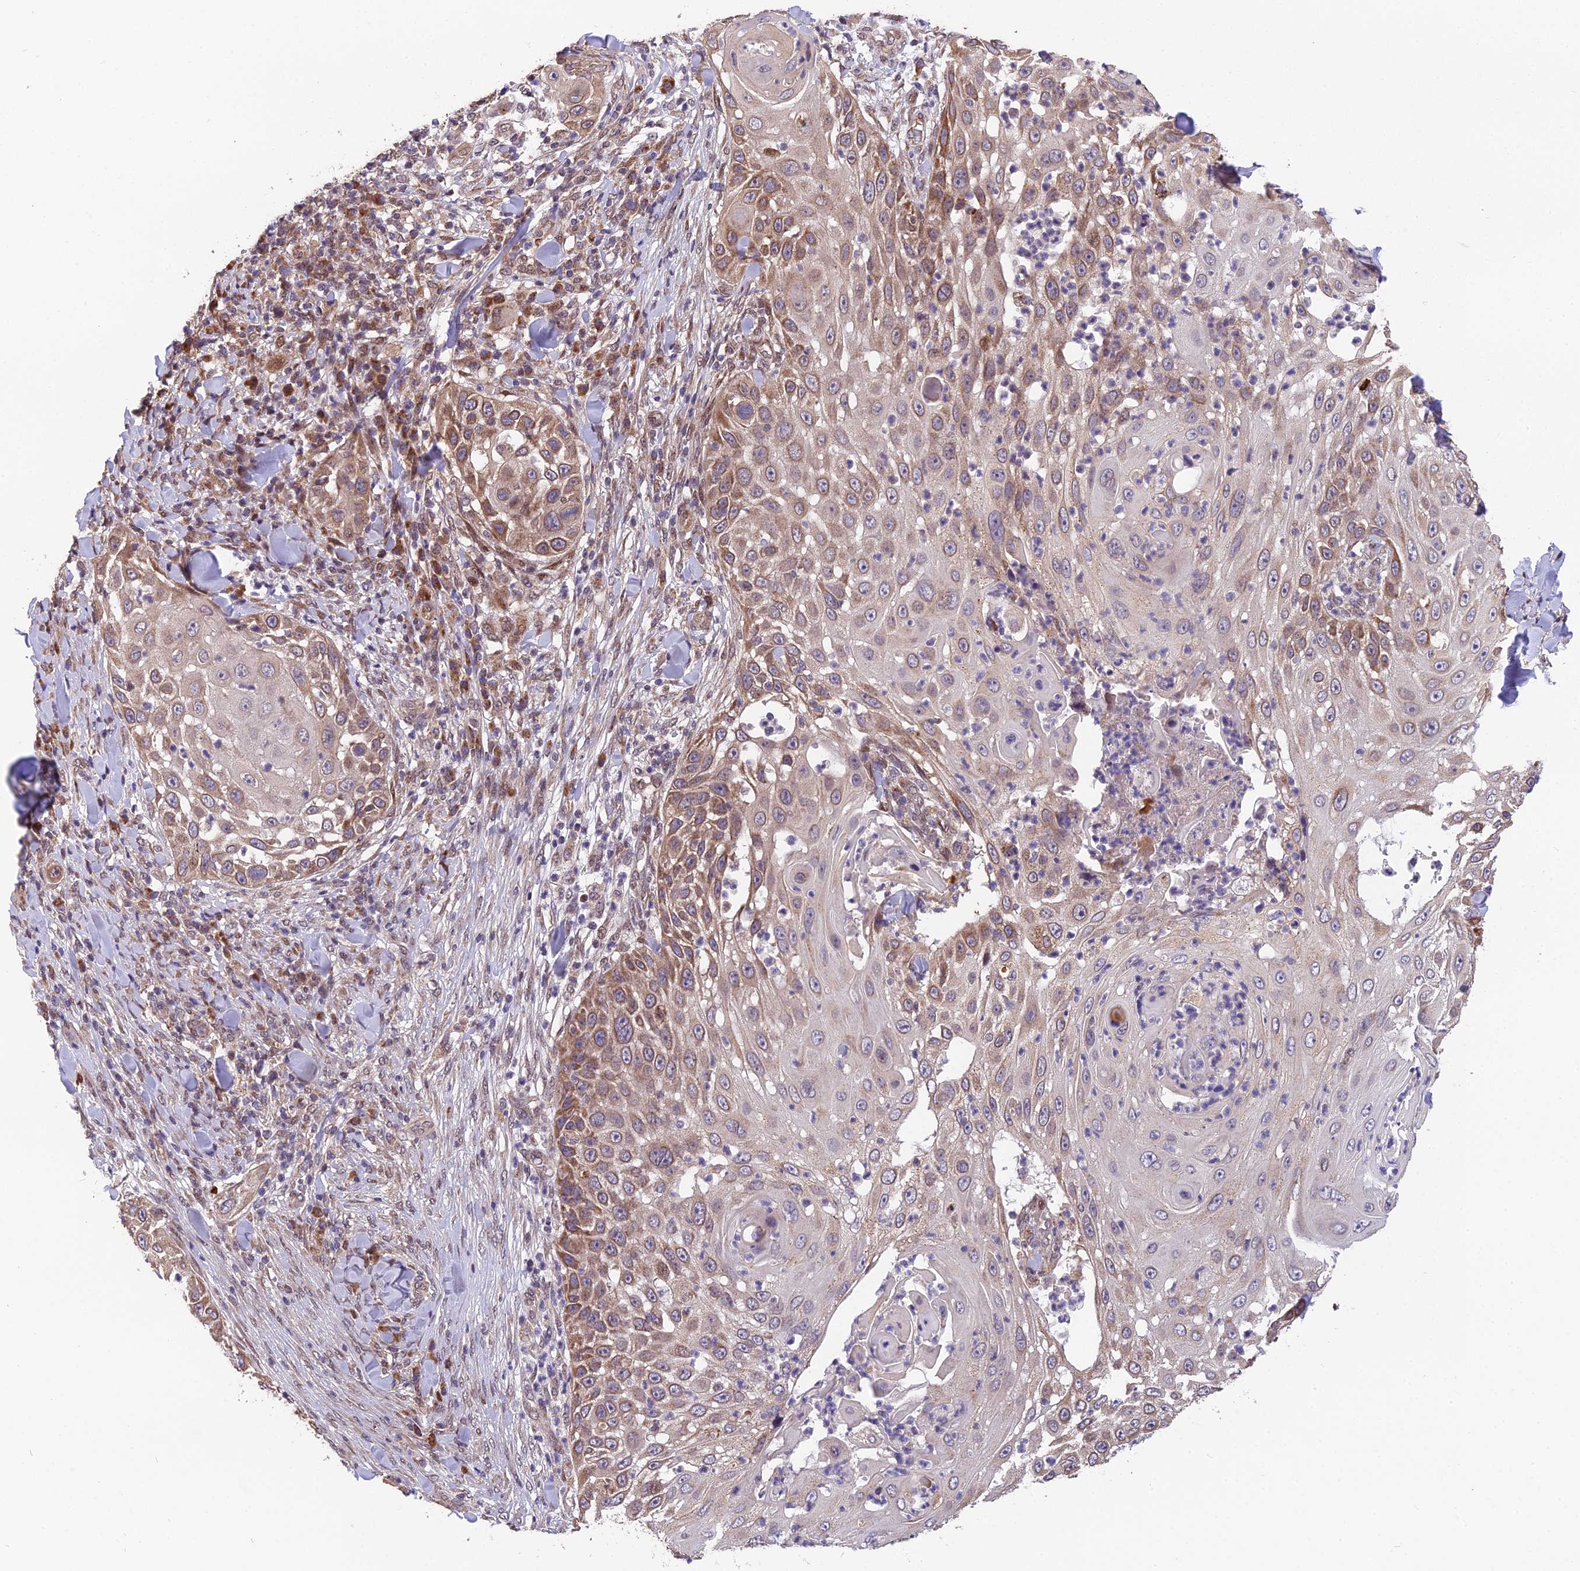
{"staining": {"intensity": "moderate", "quantity": "25%-75%", "location": "cytoplasmic/membranous"}, "tissue": "skin cancer", "cell_type": "Tumor cells", "image_type": "cancer", "snomed": [{"axis": "morphology", "description": "Squamous cell carcinoma, NOS"}, {"axis": "topography", "description": "Skin"}], "caption": "The immunohistochemical stain labels moderate cytoplasmic/membranous staining in tumor cells of skin cancer (squamous cell carcinoma) tissue.", "gene": "CYP2R1", "patient": {"sex": "female", "age": 44}}